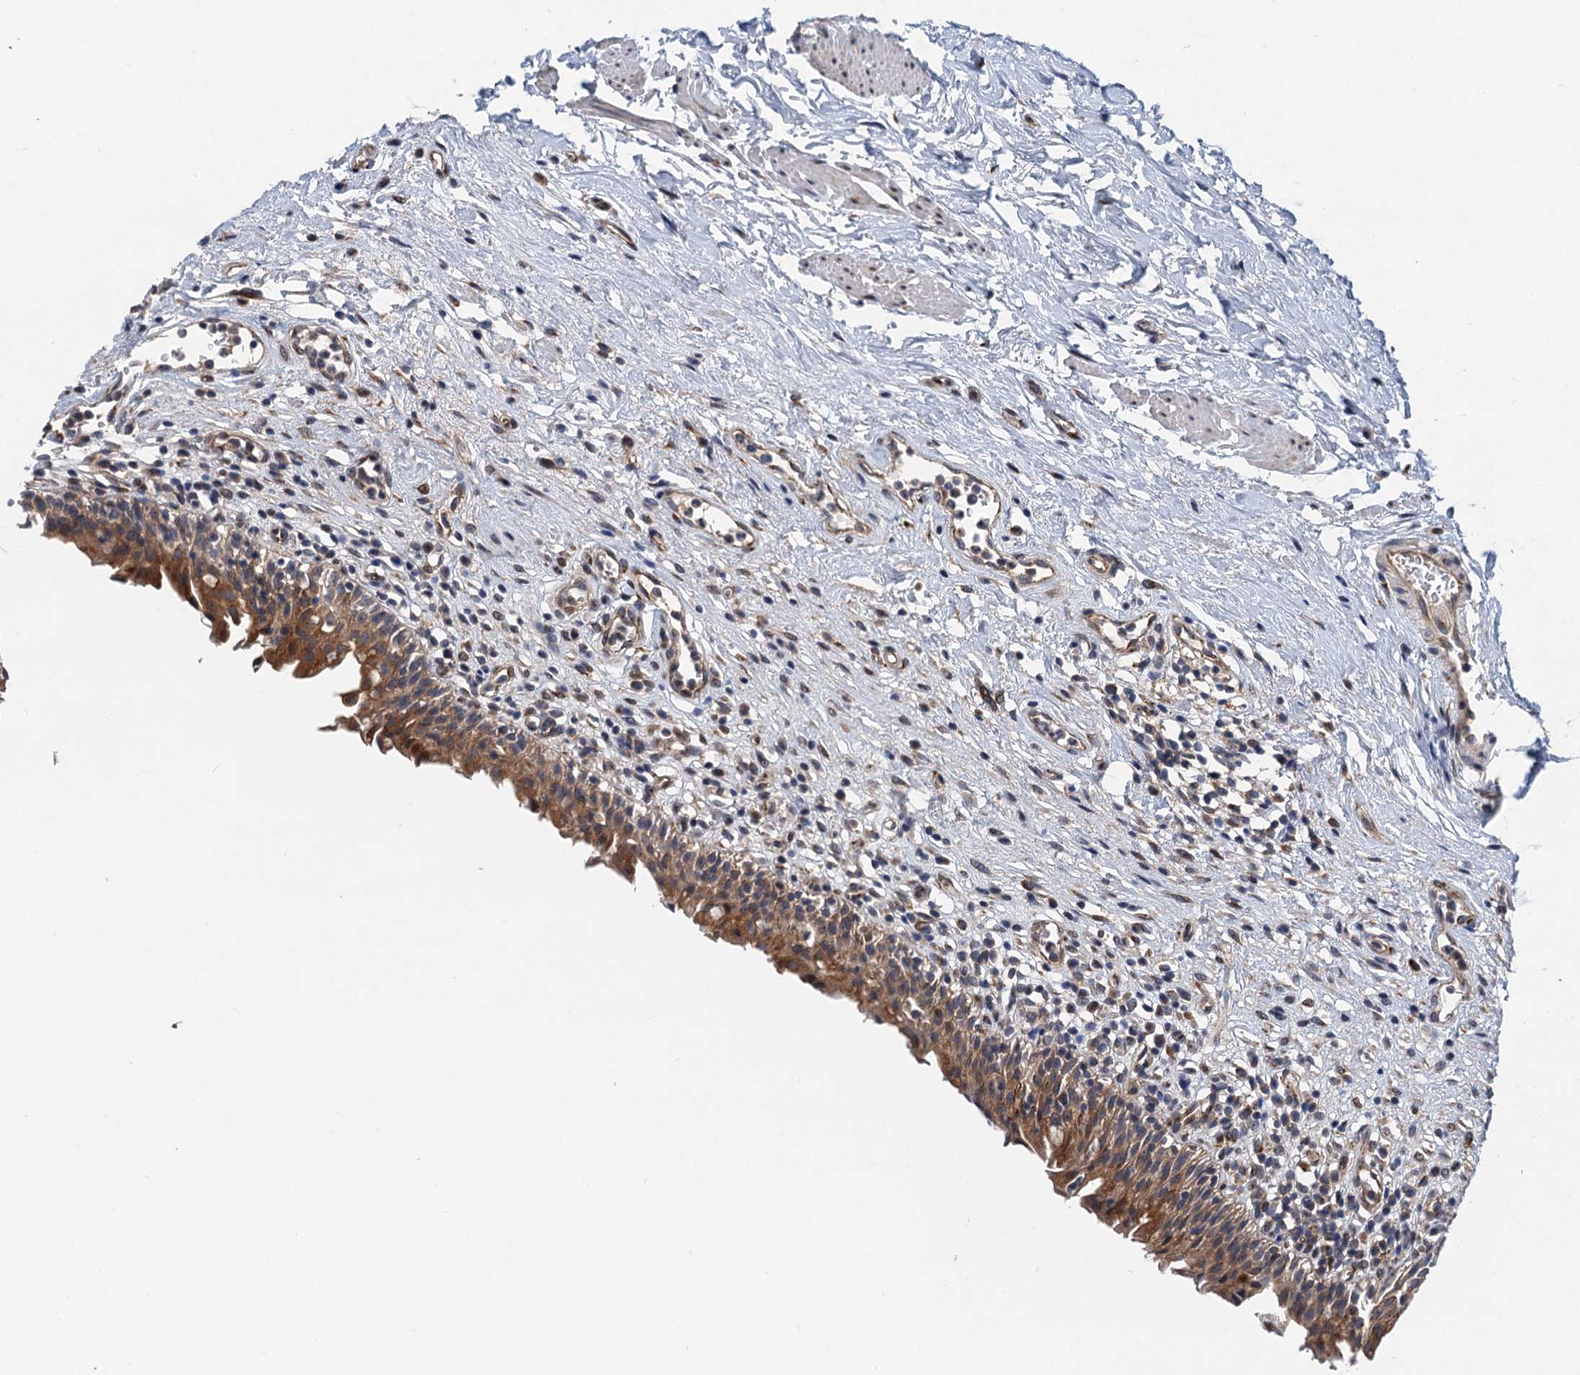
{"staining": {"intensity": "moderate", "quantity": "25%-75%", "location": "cytoplasmic/membranous,nuclear"}, "tissue": "urinary bladder", "cell_type": "Urothelial cells", "image_type": "normal", "snomed": [{"axis": "morphology", "description": "Normal tissue, NOS"}, {"axis": "morphology", "description": "Inflammation, NOS"}, {"axis": "topography", "description": "Urinary bladder"}], "caption": "Immunohistochemistry micrograph of normal human urinary bladder stained for a protein (brown), which shows medium levels of moderate cytoplasmic/membranous,nuclear expression in about 25%-75% of urothelial cells.", "gene": "NBEA", "patient": {"sex": "male", "age": 63}}